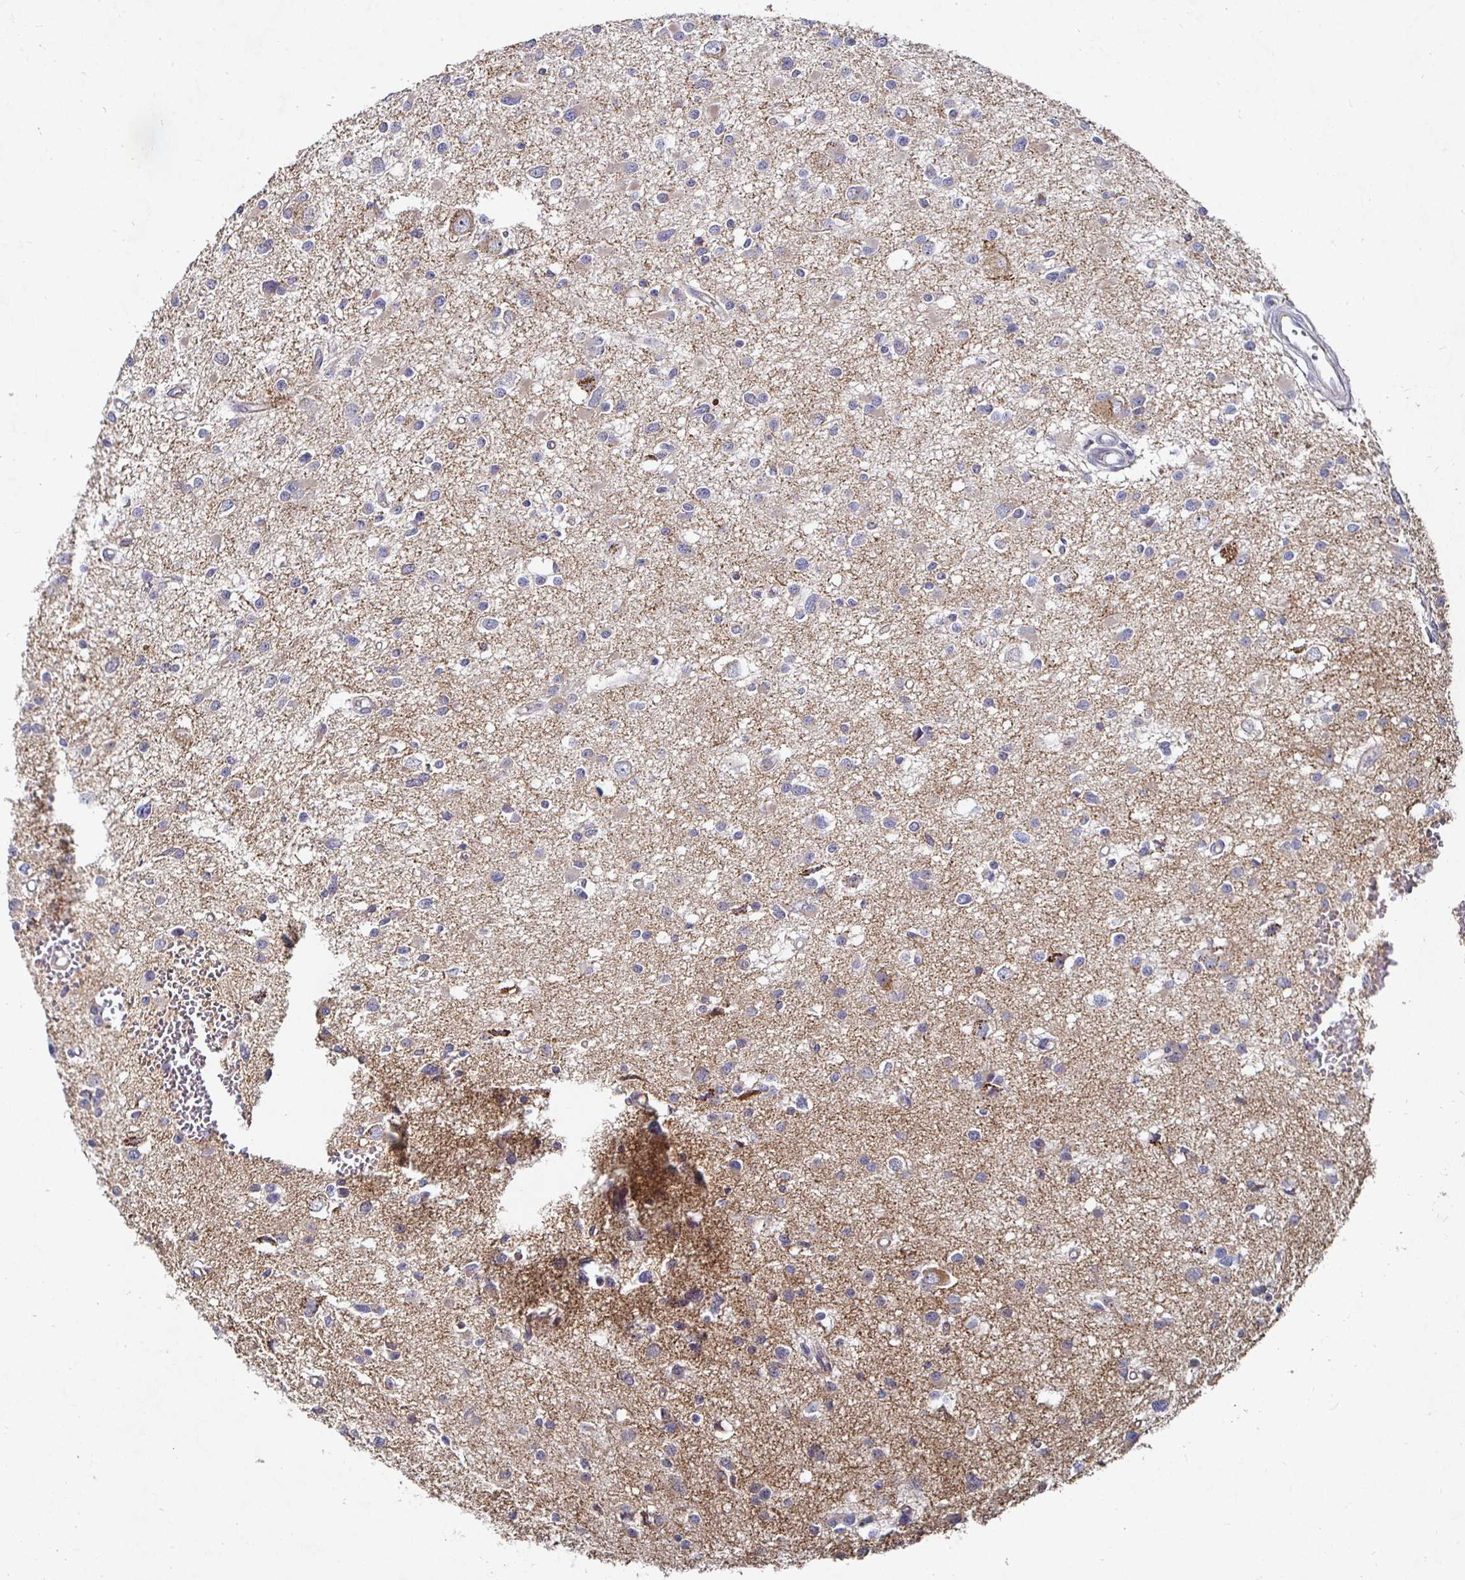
{"staining": {"intensity": "negative", "quantity": "none", "location": "none"}, "tissue": "glioma", "cell_type": "Tumor cells", "image_type": "cancer", "snomed": [{"axis": "morphology", "description": "Glioma, malignant, High grade"}, {"axis": "topography", "description": "Brain"}], "caption": "Glioma was stained to show a protein in brown. There is no significant expression in tumor cells. (DAB (3,3'-diaminobenzidine) immunohistochemistry with hematoxylin counter stain).", "gene": "NRSN1", "patient": {"sex": "male", "age": 54}}